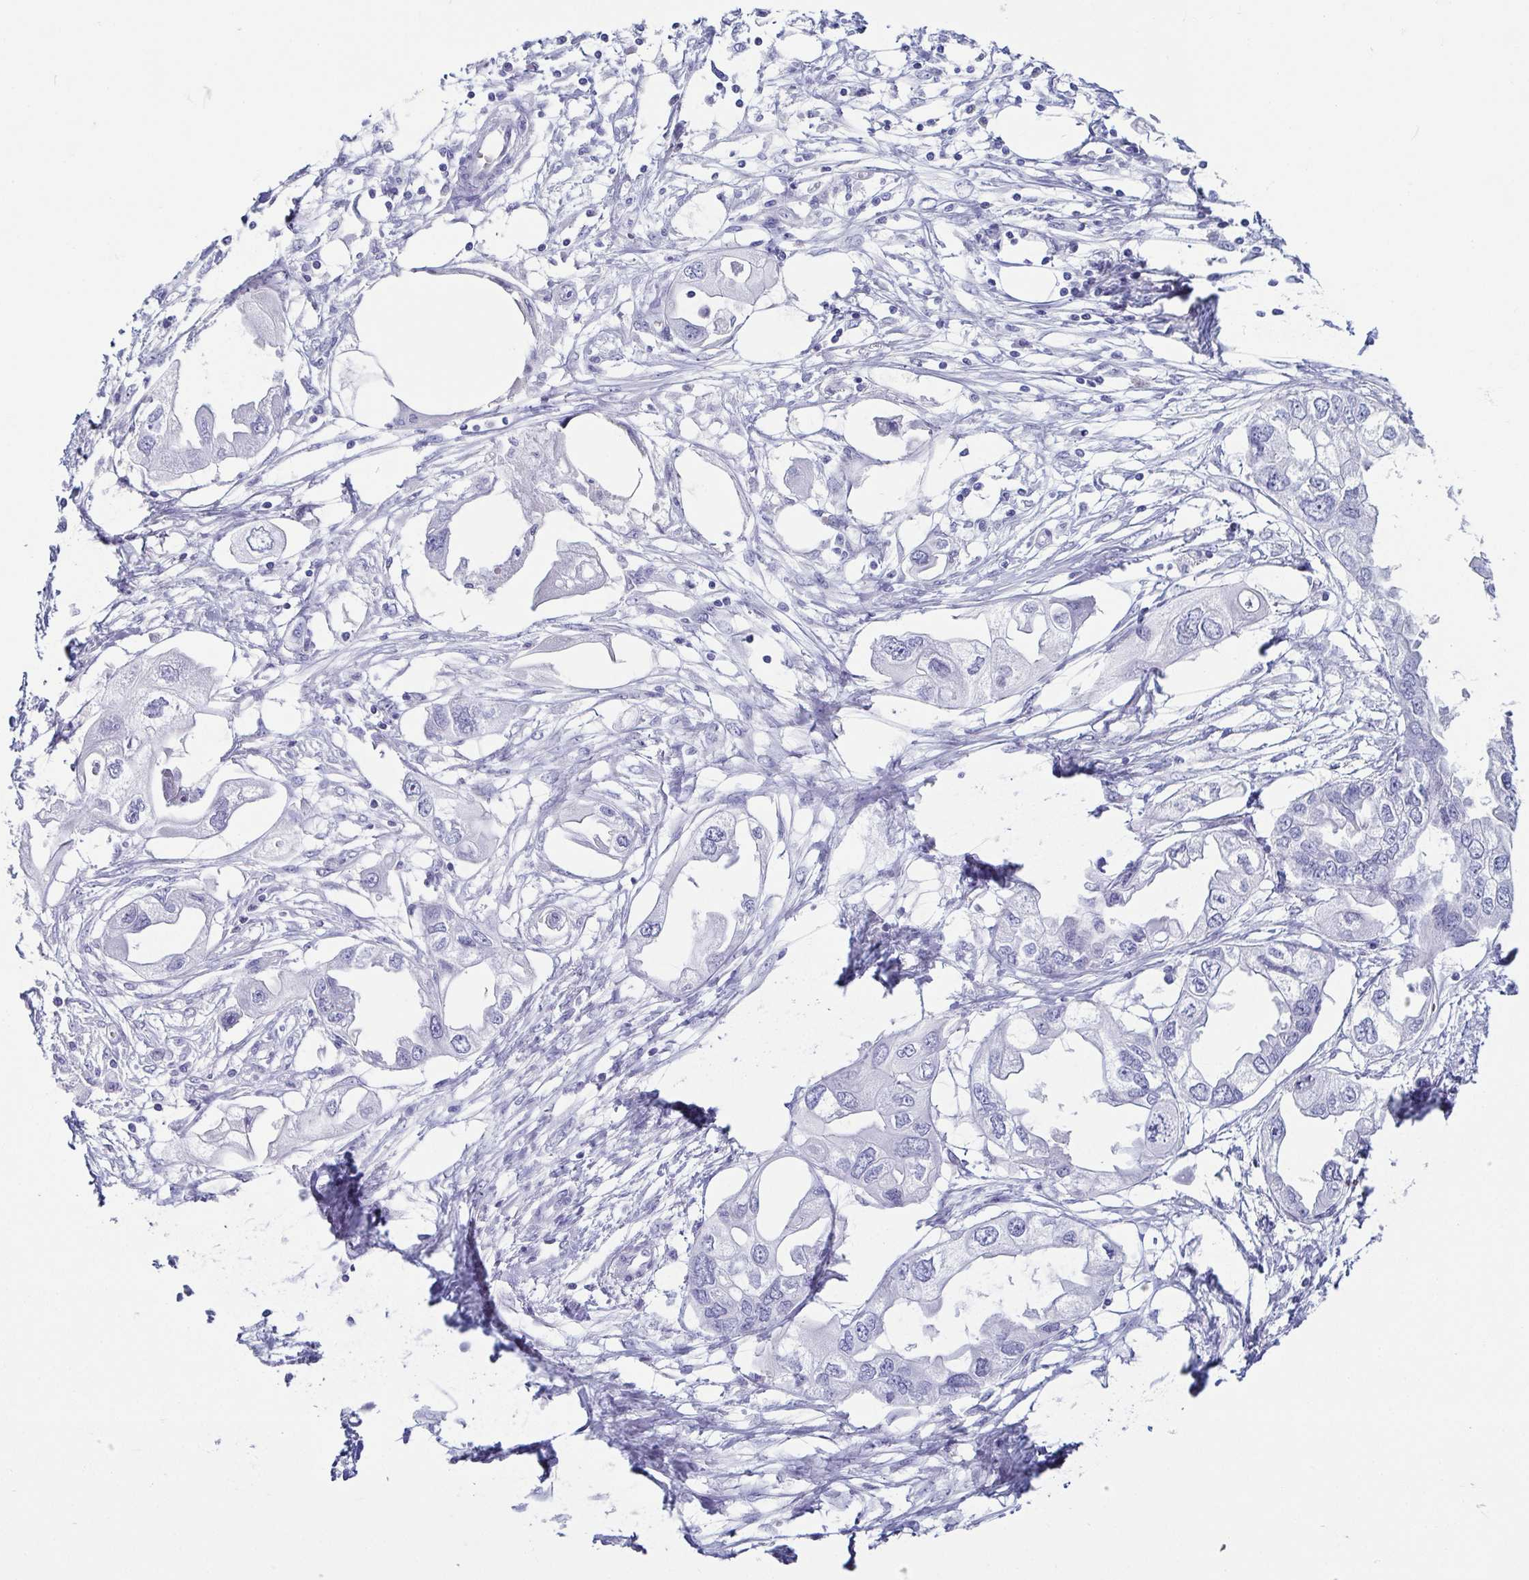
{"staining": {"intensity": "negative", "quantity": "none", "location": "none"}, "tissue": "endometrial cancer", "cell_type": "Tumor cells", "image_type": "cancer", "snomed": [{"axis": "morphology", "description": "Adenocarcinoma, NOS"}, {"axis": "morphology", "description": "Adenocarcinoma, metastatic, NOS"}, {"axis": "topography", "description": "Adipose tissue"}, {"axis": "topography", "description": "Endometrium"}], "caption": "DAB (3,3'-diaminobenzidine) immunohistochemical staining of human metastatic adenocarcinoma (endometrial) shows no significant expression in tumor cells. (Stains: DAB (3,3'-diaminobenzidine) IHC with hematoxylin counter stain, Microscopy: brightfield microscopy at high magnification).", "gene": "CD164L2", "patient": {"sex": "female", "age": 67}}